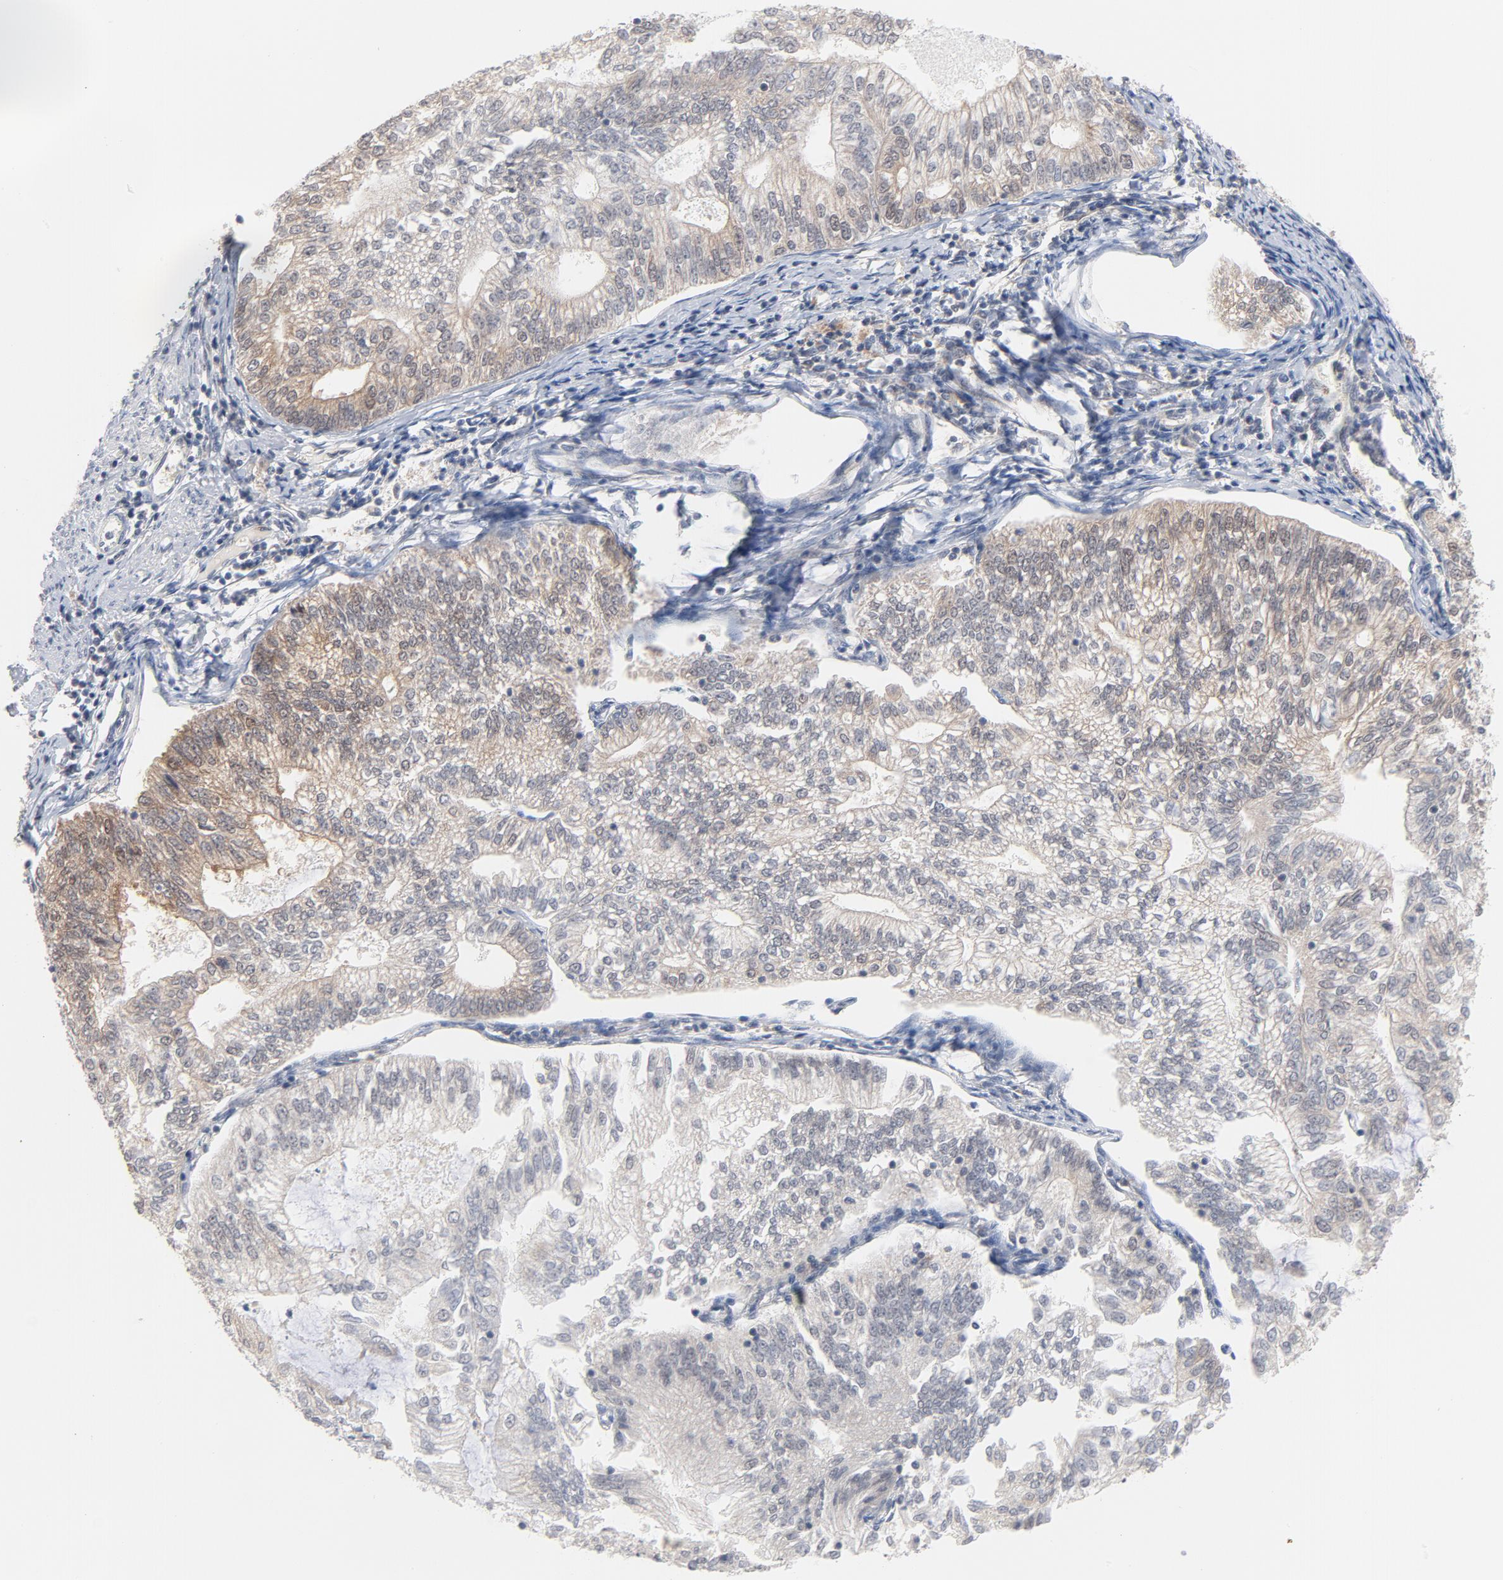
{"staining": {"intensity": "weak", "quantity": "25%-75%", "location": "cytoplasmic/membranous"}, "tissue": "endometrial cancer", "cell_type": "Tumor cells", "image_type": "cancer", "snomed": [{"axis": "morphology", "description": "Adenocarcinoma, NOS"}, {"axis": "topography", "description": "Endometrium"}], "caption": "Protein staining of adenocarcinoma (endometrial) tissue shows weak cytoplasmic/membranous expression in about 25%-75% of tumor cells.", "gene": "UBL4A", "patient": {"sex": "female", "age": 69}}